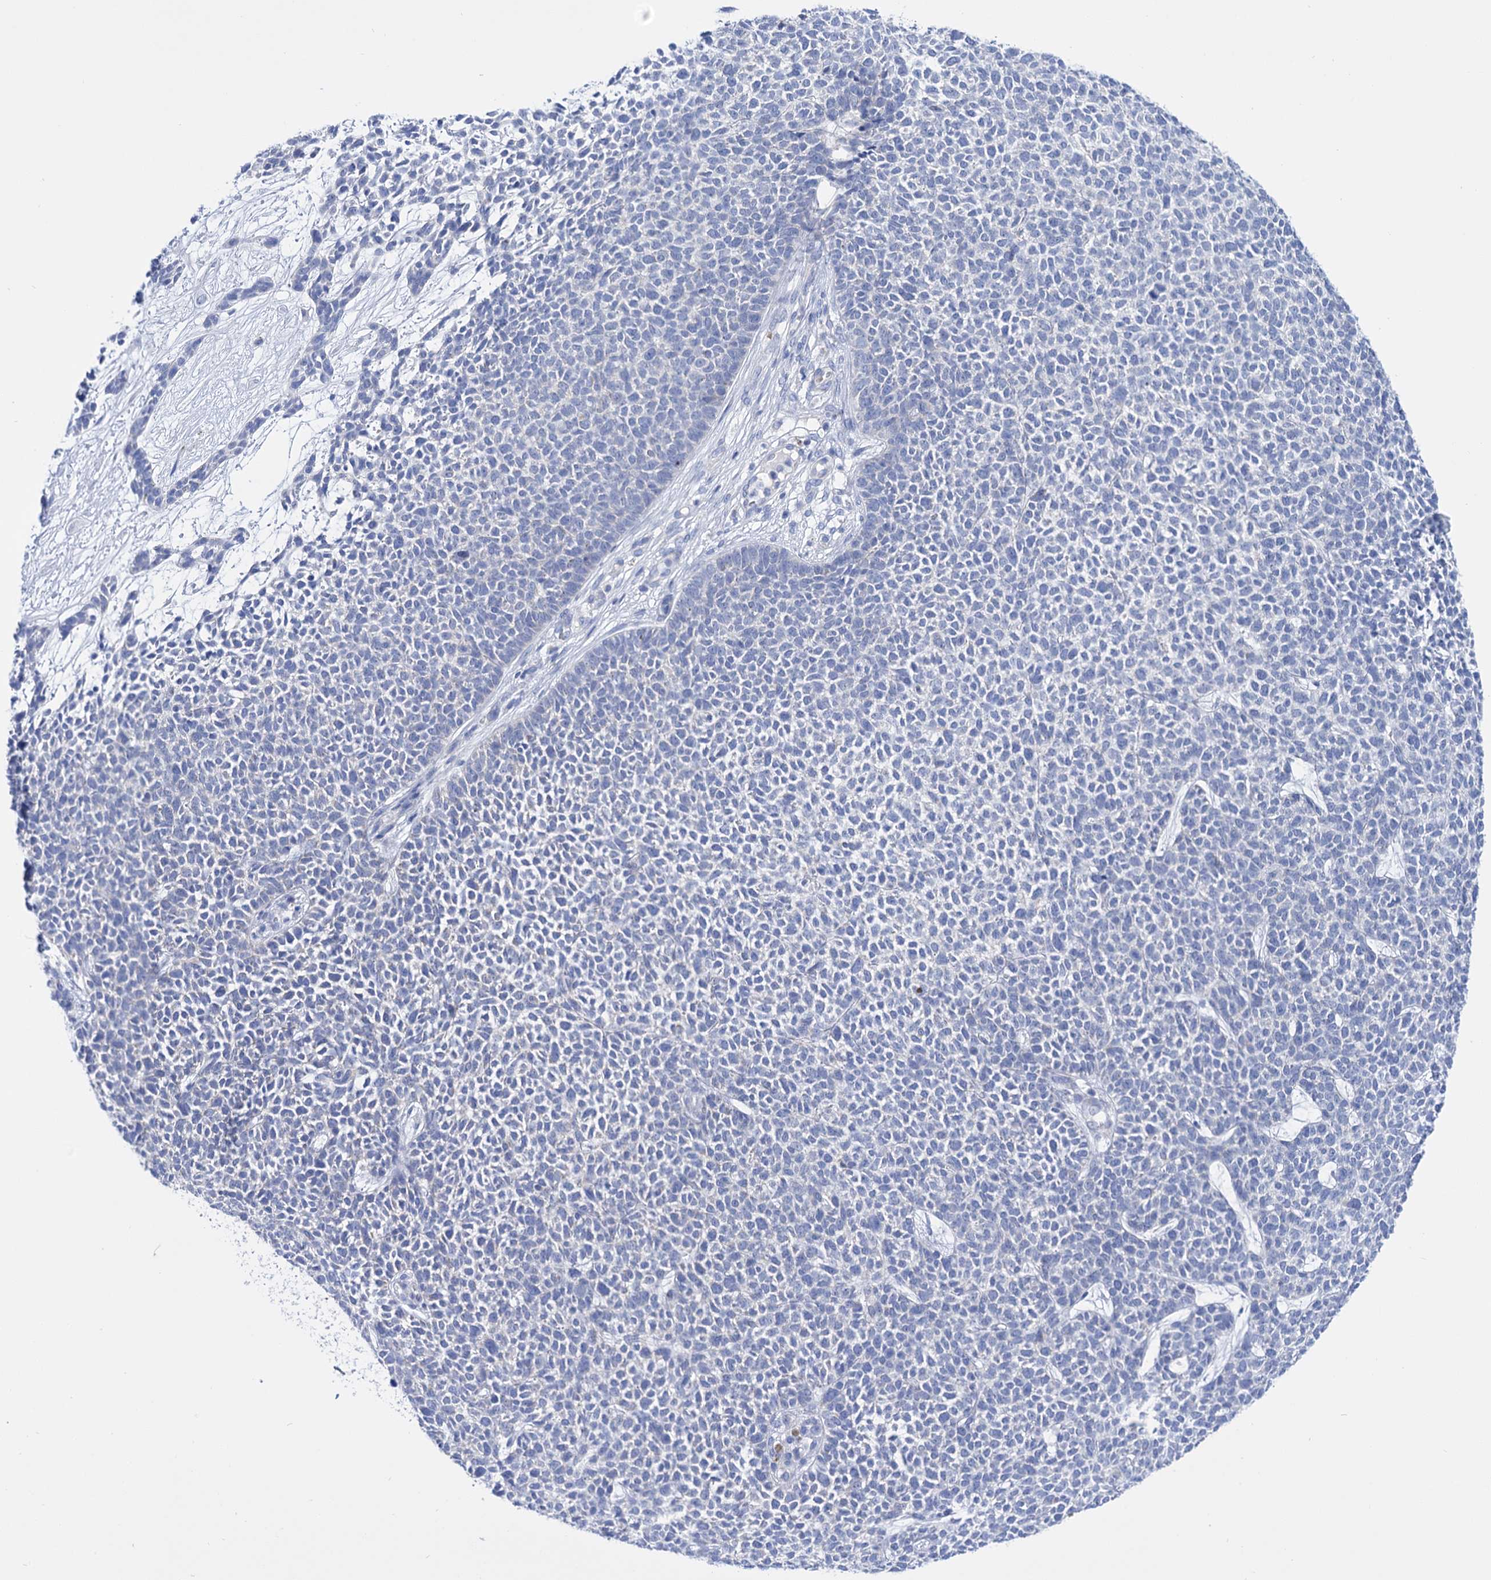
{"staining": {"intensity": "negative", "quantity": "none", "location": "none"}, "tissue": "skin cancer", "cell_type": "Tumor cells", "image_type": "cancer", "snomed": [{"axis": "morphology", "description": "Basal cell carcinoma"}, {"axis": "topography", "description": "Skin"}], "caption": "Human skin cancer stained for a protein using immunohistochemistry (IHC) displays no staining in tumor cells.", "gene": "YARS2", "patient": {"sex": "female", "age": 84}}